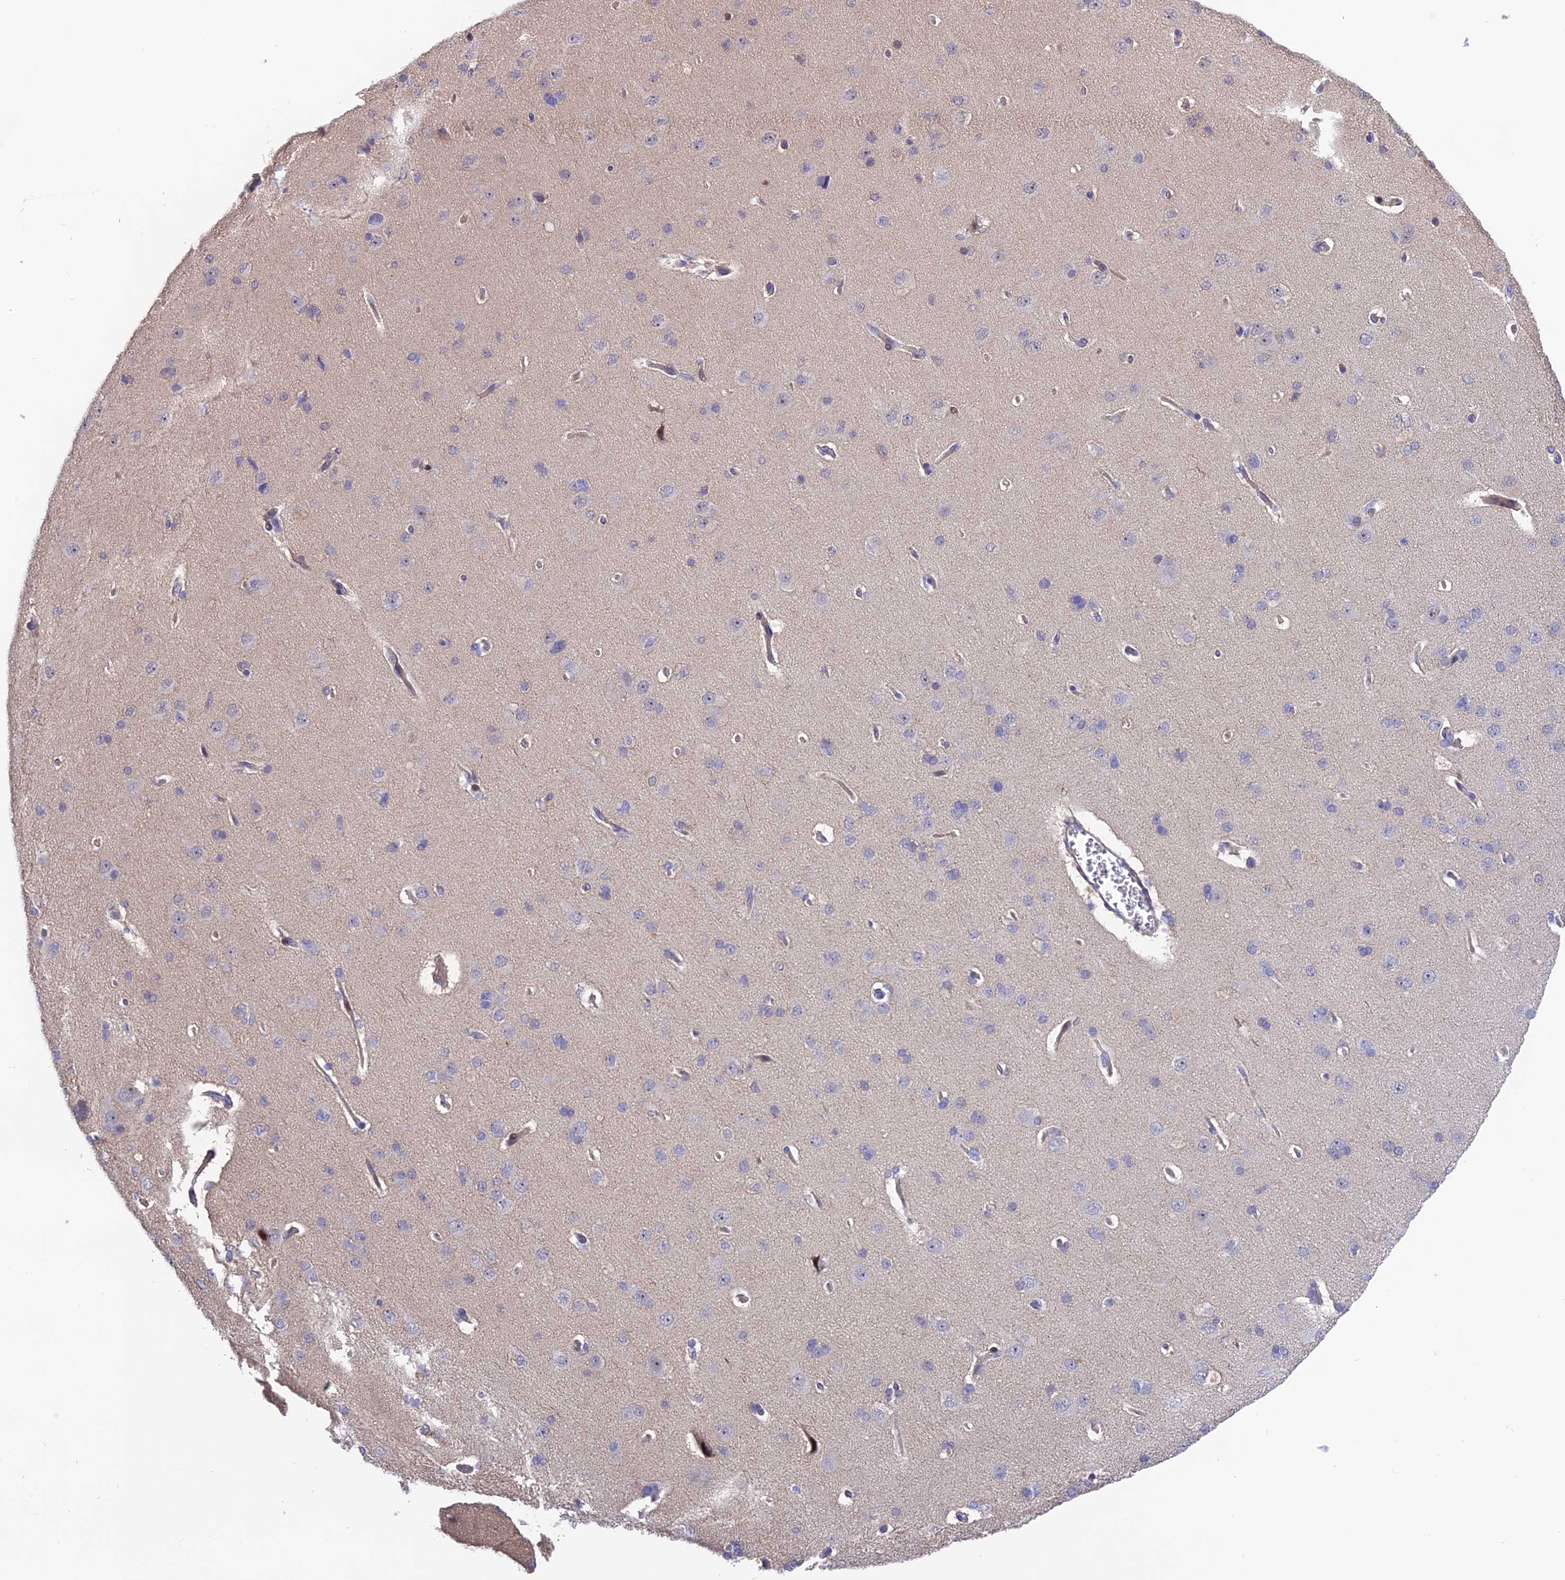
{"staining": {"intensity": "moderate", "quantity": "25%-75%", "location": "cytoplasmic/membranous"}, "tissue": "cerebral cortex", "cell_type": "Endothelial cells", "image_type": "normal", "snomed": [{"axis": "morphology", "description": "Normal tissue, NOS"}, {"axis": "topography", "description": "Cerebral cortex"}], "caption": "Brown immunohistochemical staining in unremarkable human cerebral cortex displays moderate cytoplasmic/membranous staining in about 25%-75% of endothelial cells. (DAB IHC with brightfield microscopy, high magnification).", "gene": "PUS10", "patient": {"sex": "male", "age": 62}}